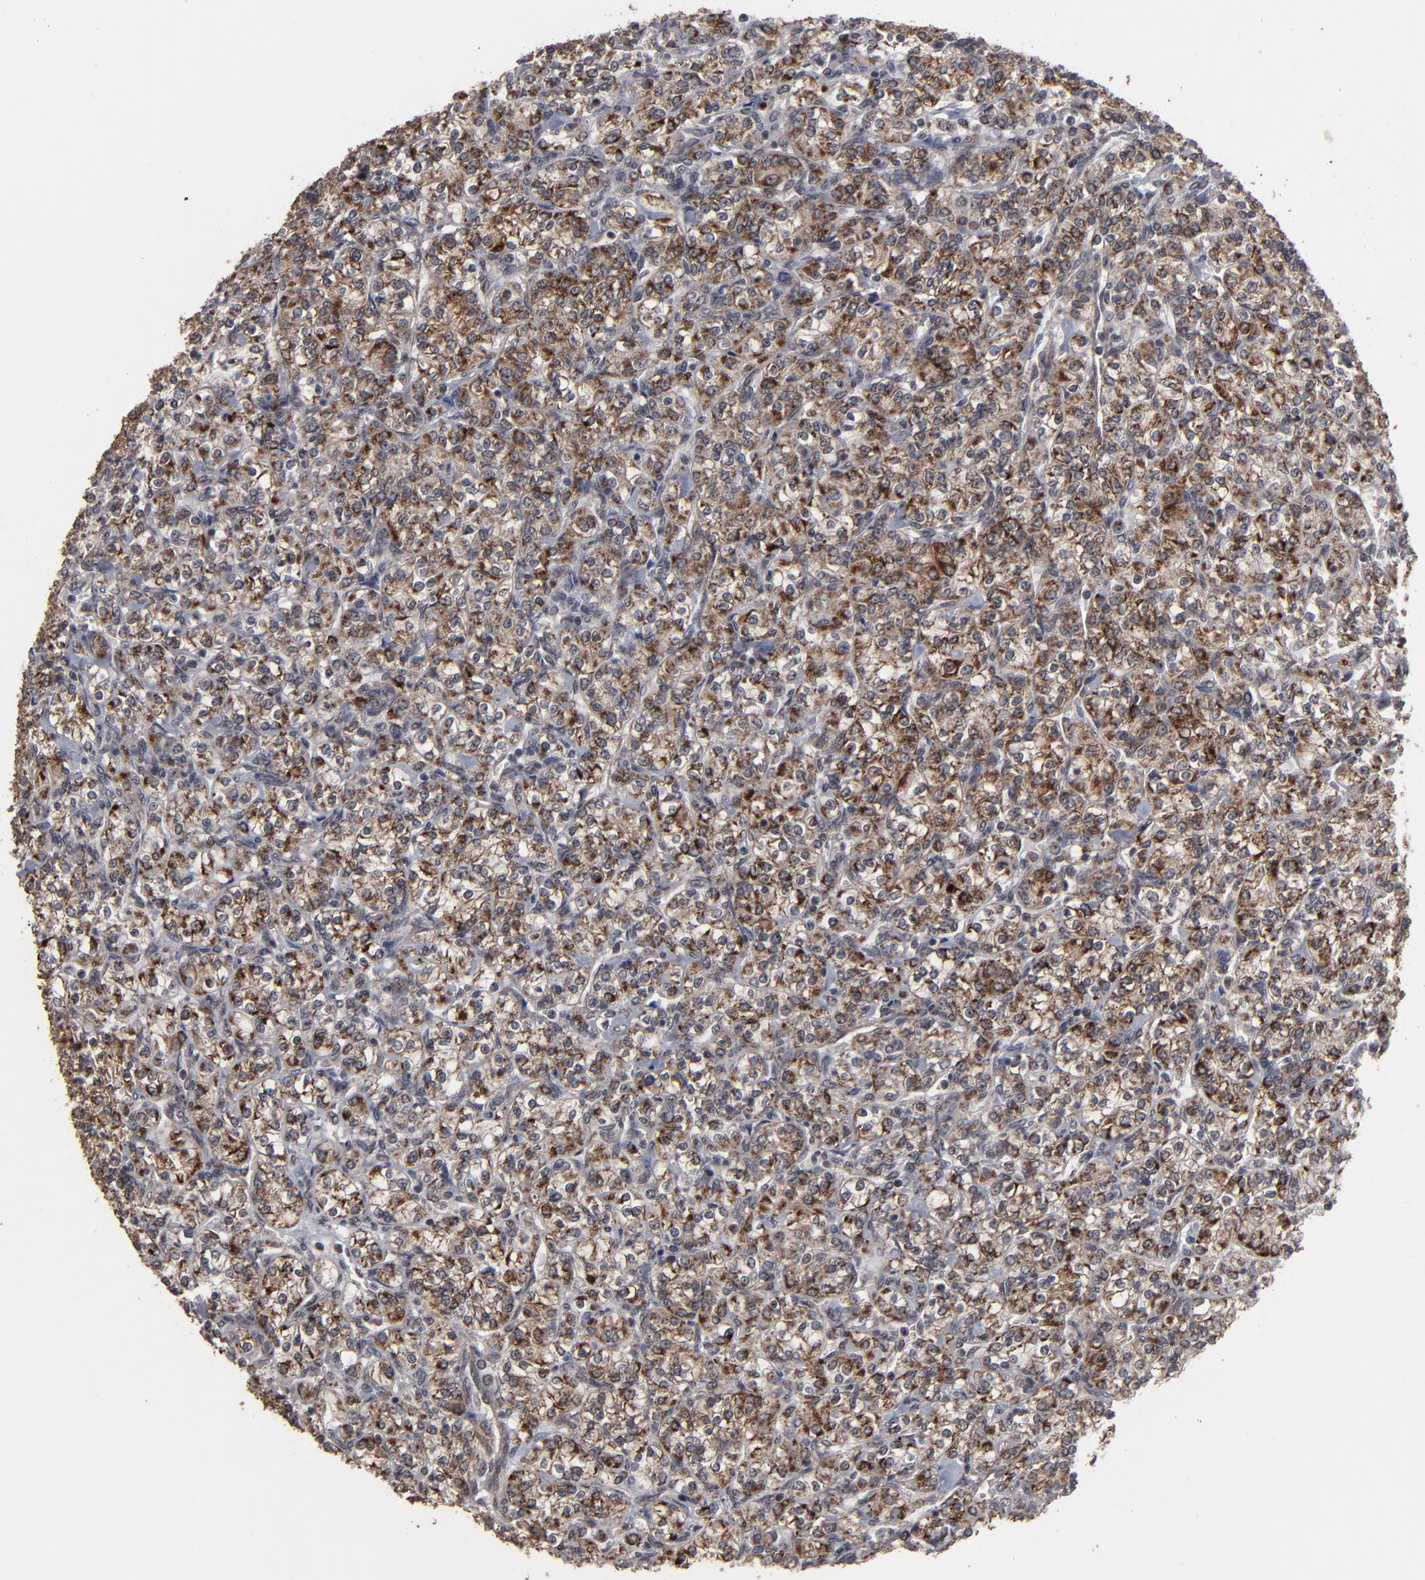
{"staining": {"intensity": "strong", "quantity": ">75%", "location": "cytoplasmic/membranous"}, "tissue": "renal cancer", "cell_type": "Tumor cells", "image_type": "cancer", "snomed": [{"axis": "morphology", "description": "Adenocarcinoma, NOS"}, {"axis": "topography", "description": "Kidney"}], "caption": "Brown immunohistochemical staining in human renal adenocarcinoma displays strong cytoplasmic/membranous positivity in approximately >75% of tumor cells.", "gene": "BNIP3", "patient": {"sex": "male", "age": 77}}